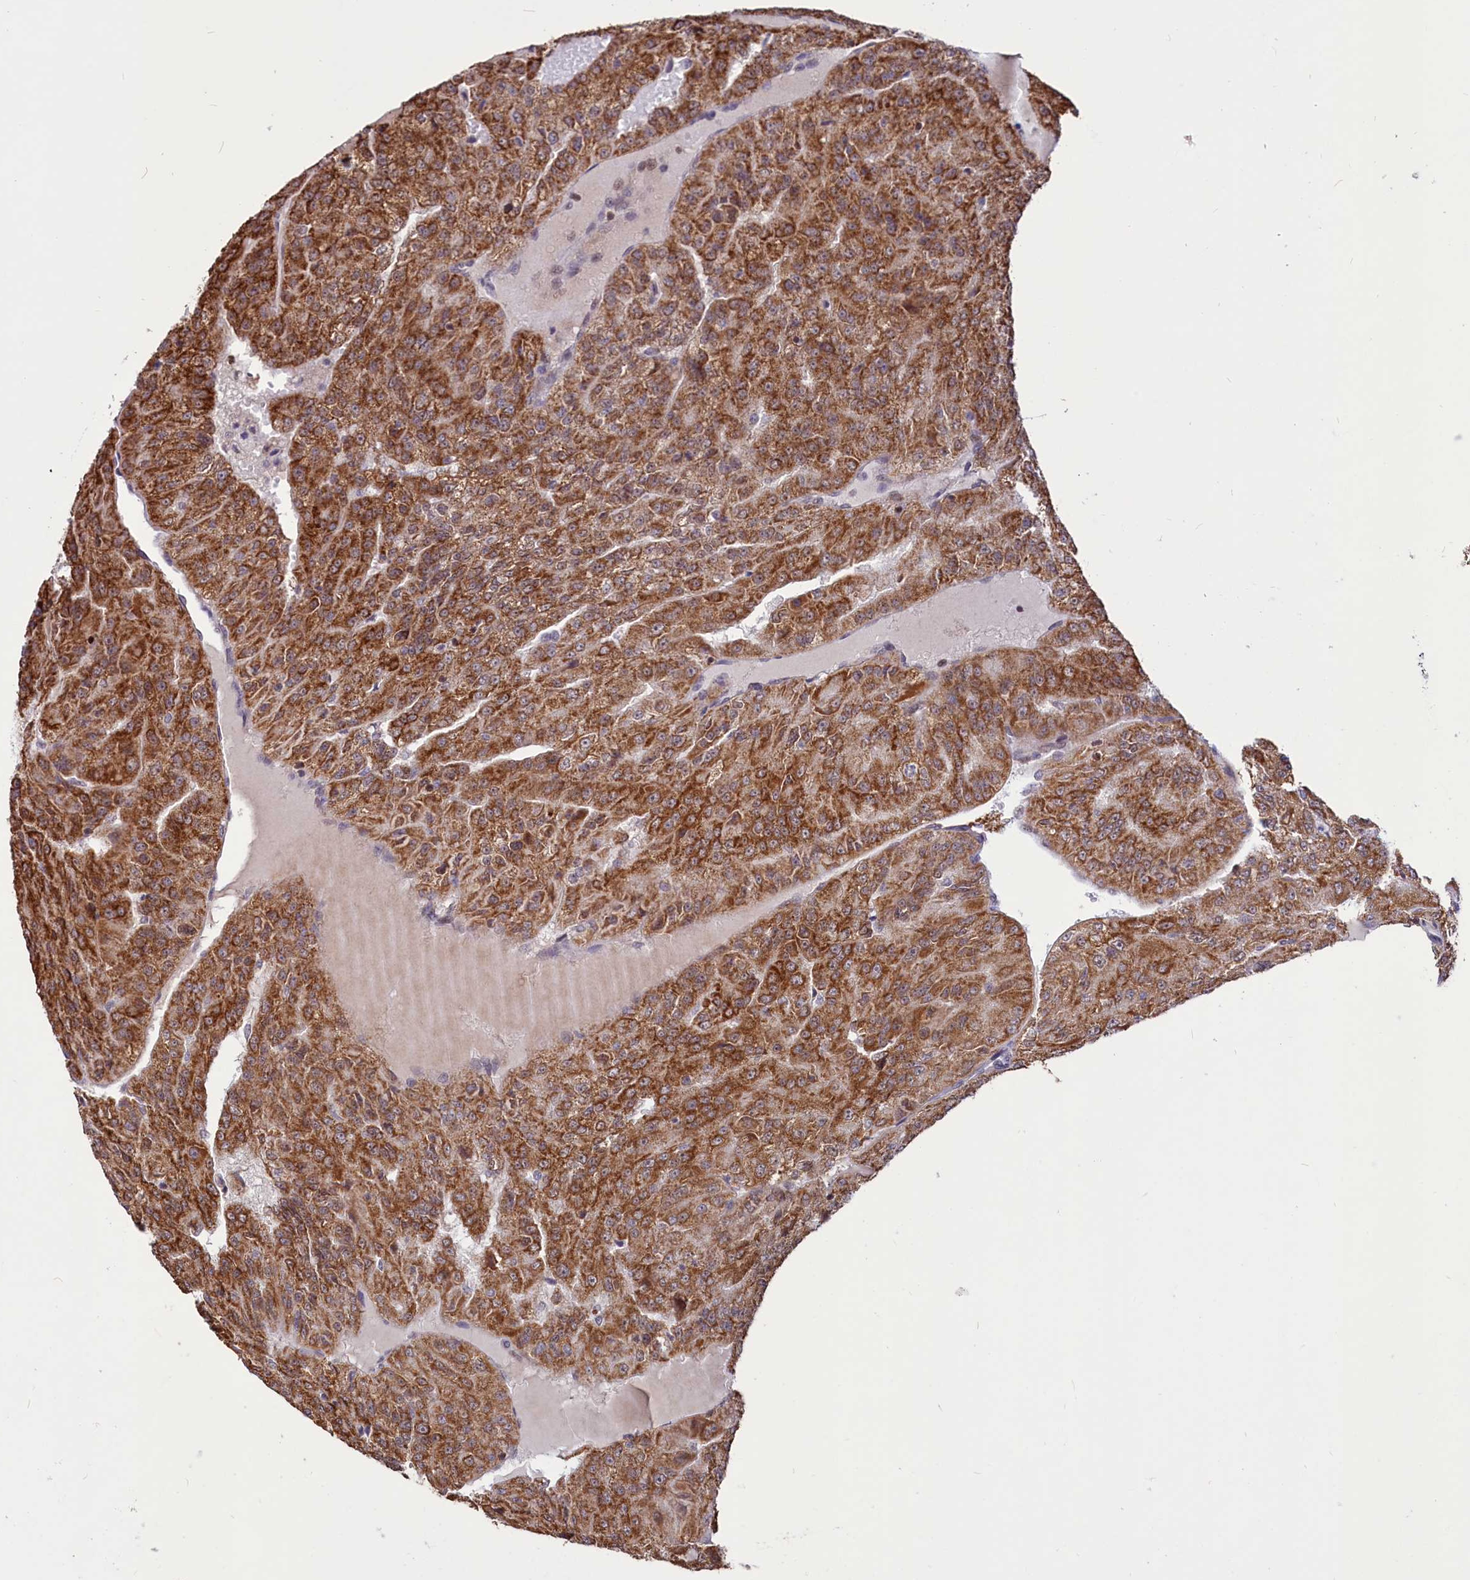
{"staining": {"intensity": "strong", "quantity": ">75%", "location": "cytoplasmic/membranous"}, "tissue": "renal cancer", "cell_type": "Tumor cells", "image_type": "cancer", "snomed": [{"axis": "morphology", "description": "Adenocarcinoma, NOS"}, {"axis": "topography", "description": "Kidney"}], "caption": "A brown stain shows strong cytoplasmic/membranous positivity of a protein in human adenocarcinoma (renal) tumor cells. Nuclei are stained in blue.", "gene": "PHC3", "patient": {"sex": "female", "age": 63}}